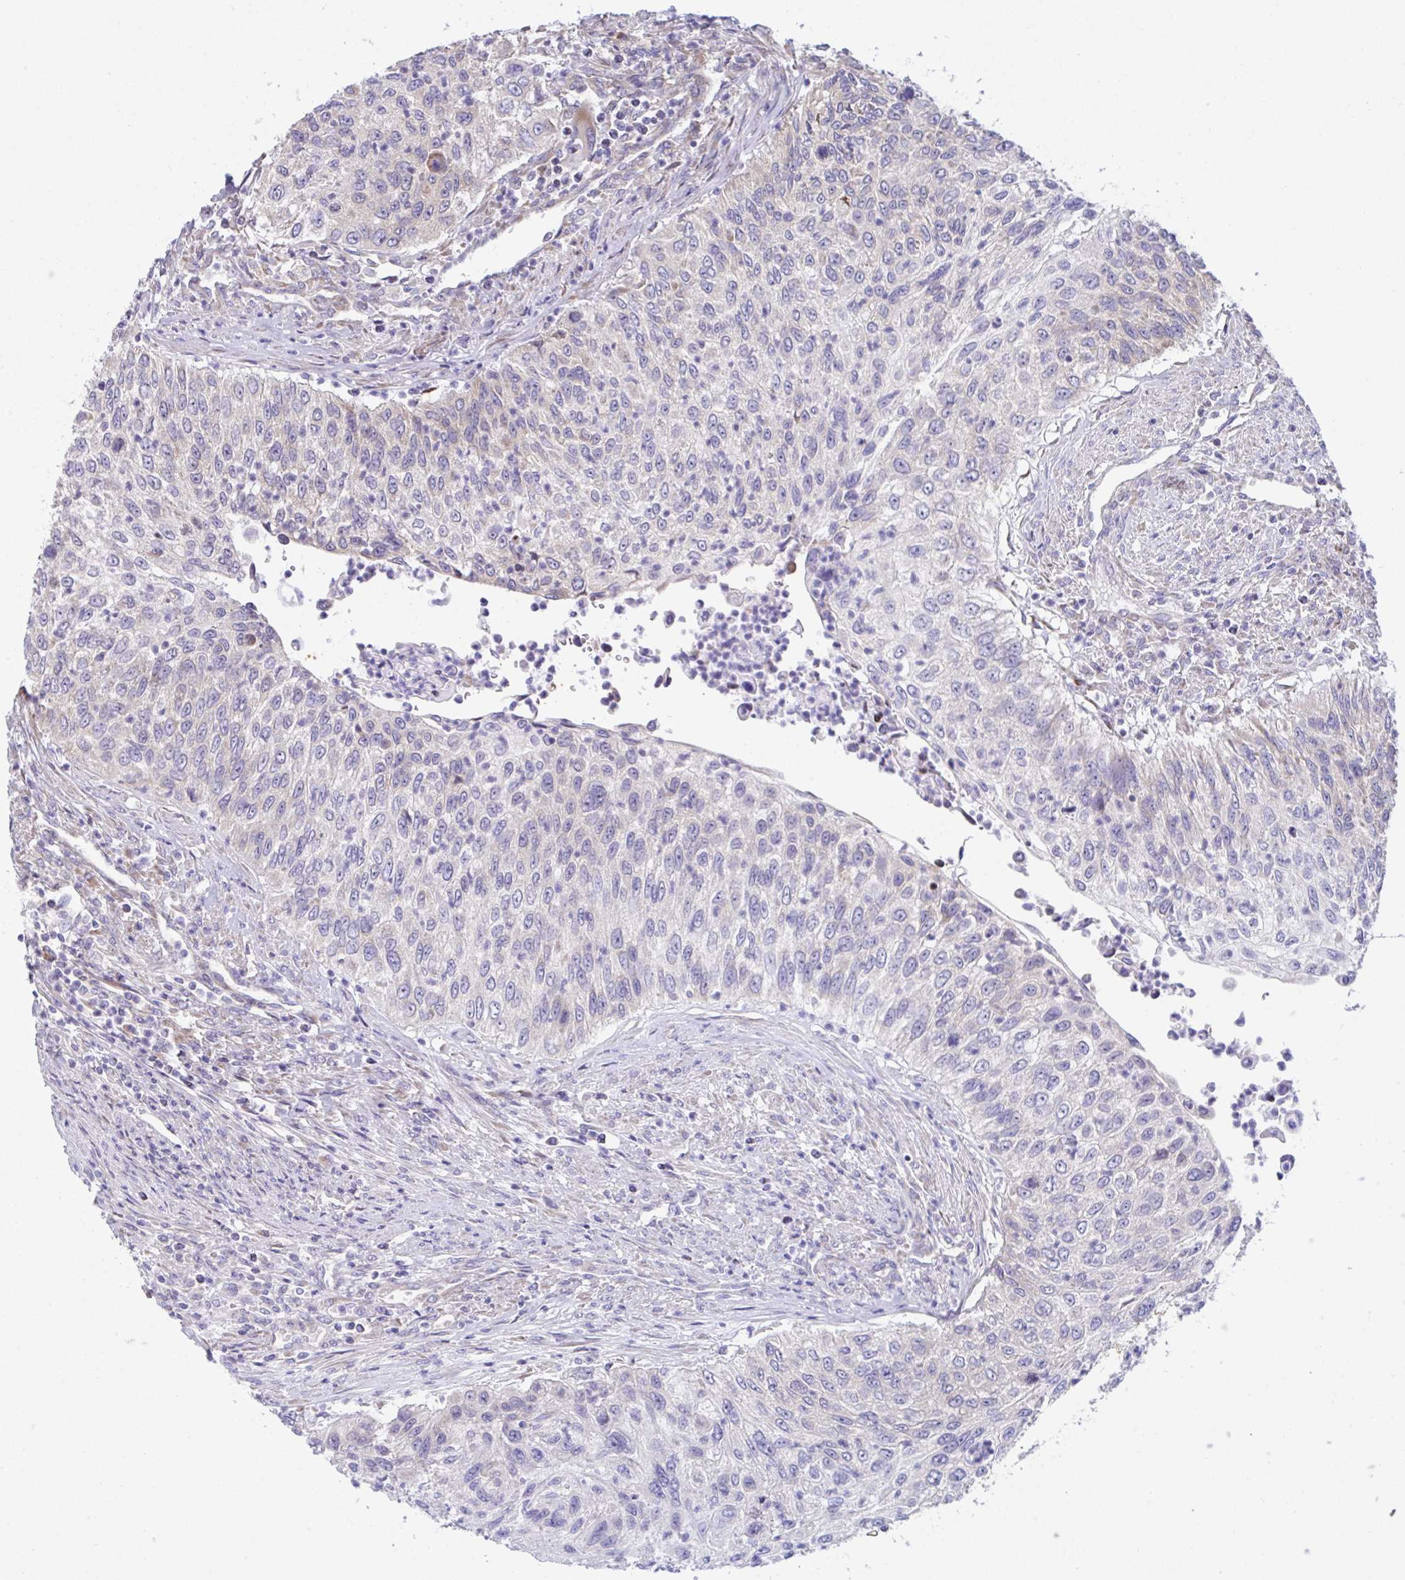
{"staining": {"intensity": "negative", "quantity": "none", "location": "none"}, "tissue": "urothelial cancer", "cell_type": "Tumor cells", "image_type": "cancer", "snomed": [{"axis": "morphology", "description": "Urothelial carcinoma, High grade"}, {"axis": "topography", "description": "Urinary bladder"}], "caption": "An image of human high-grade urothelial carcinoma is negative for staining in tumor cells. (DAB IHC, high magnification).", "gene": "FAU", "patient": {"sex": "female", "age": 60}}